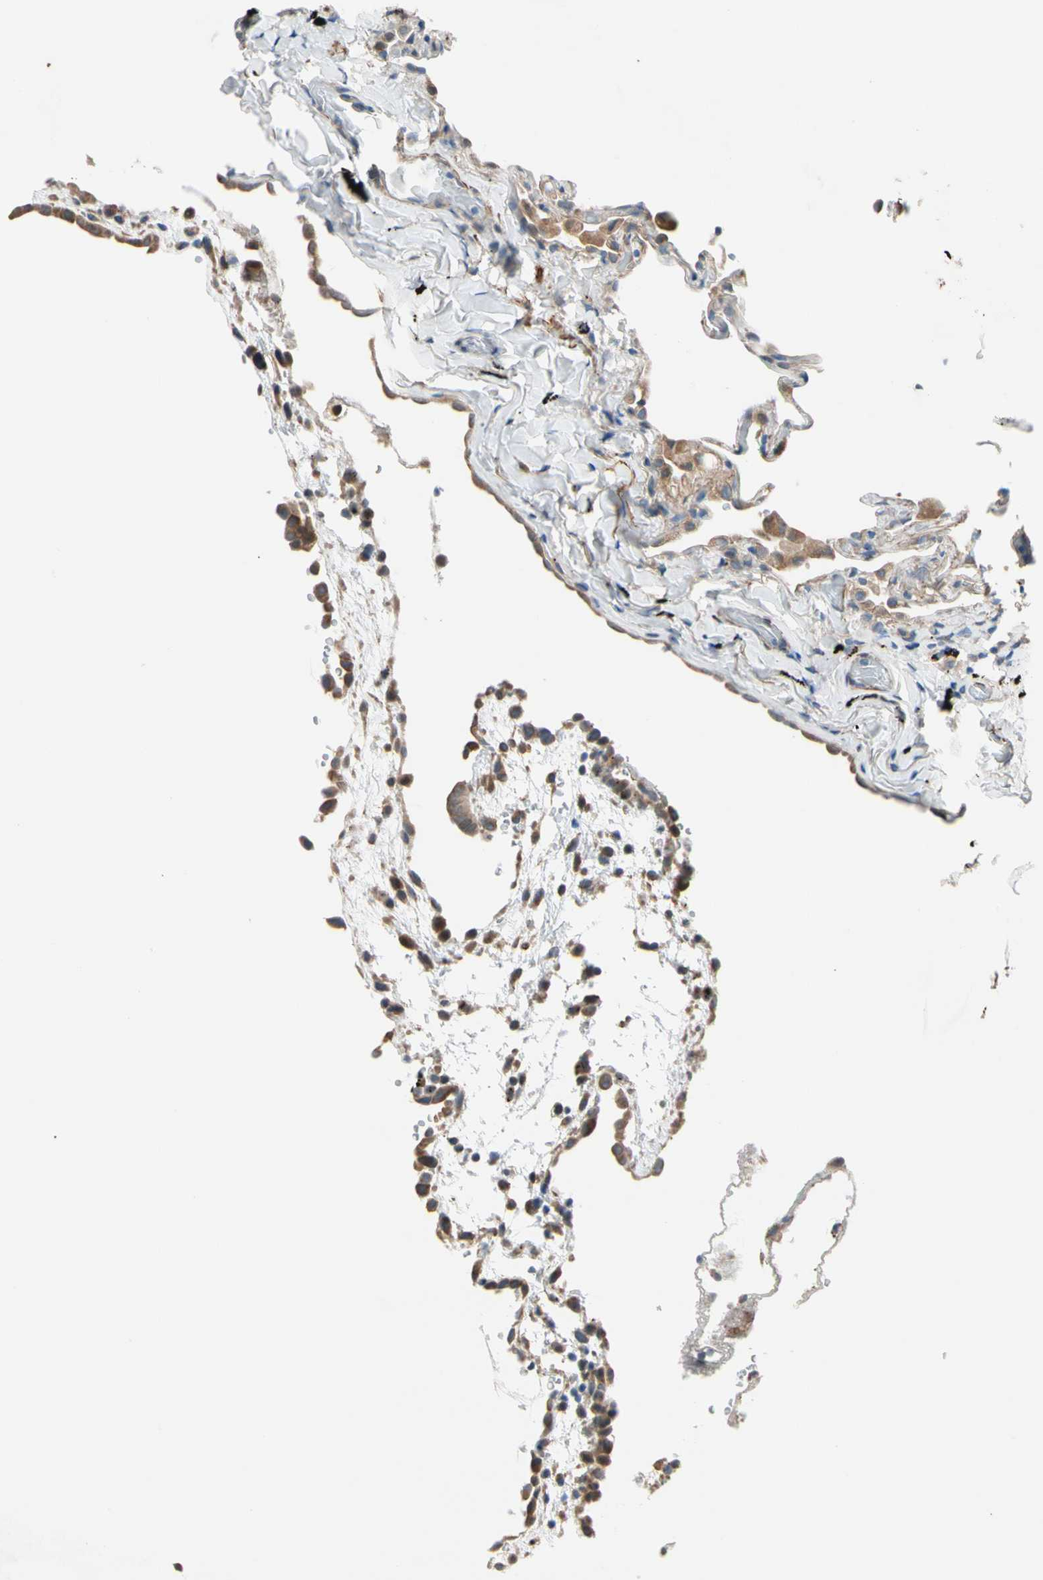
{"staining": {"intensity": "weak", "quantity": "25%-75%", "location": "cytoplasmic/membranous"}, "tissue": "lung", "cell_type": "Alveolar cells", "image_type": "normal", "snomed": [{"axis": "morphology", "description": "Normal tissue, NOS"}, {"axis": "topography", "description": "Lung"}], "caption": "Protein analysis of benign lung demonstrates weak cytoplasmic/membranous expression in approximately 25%-75% of alveolar cells.", "gene": "LIMK2", "patient": {"sex": "male", "age": 59}}